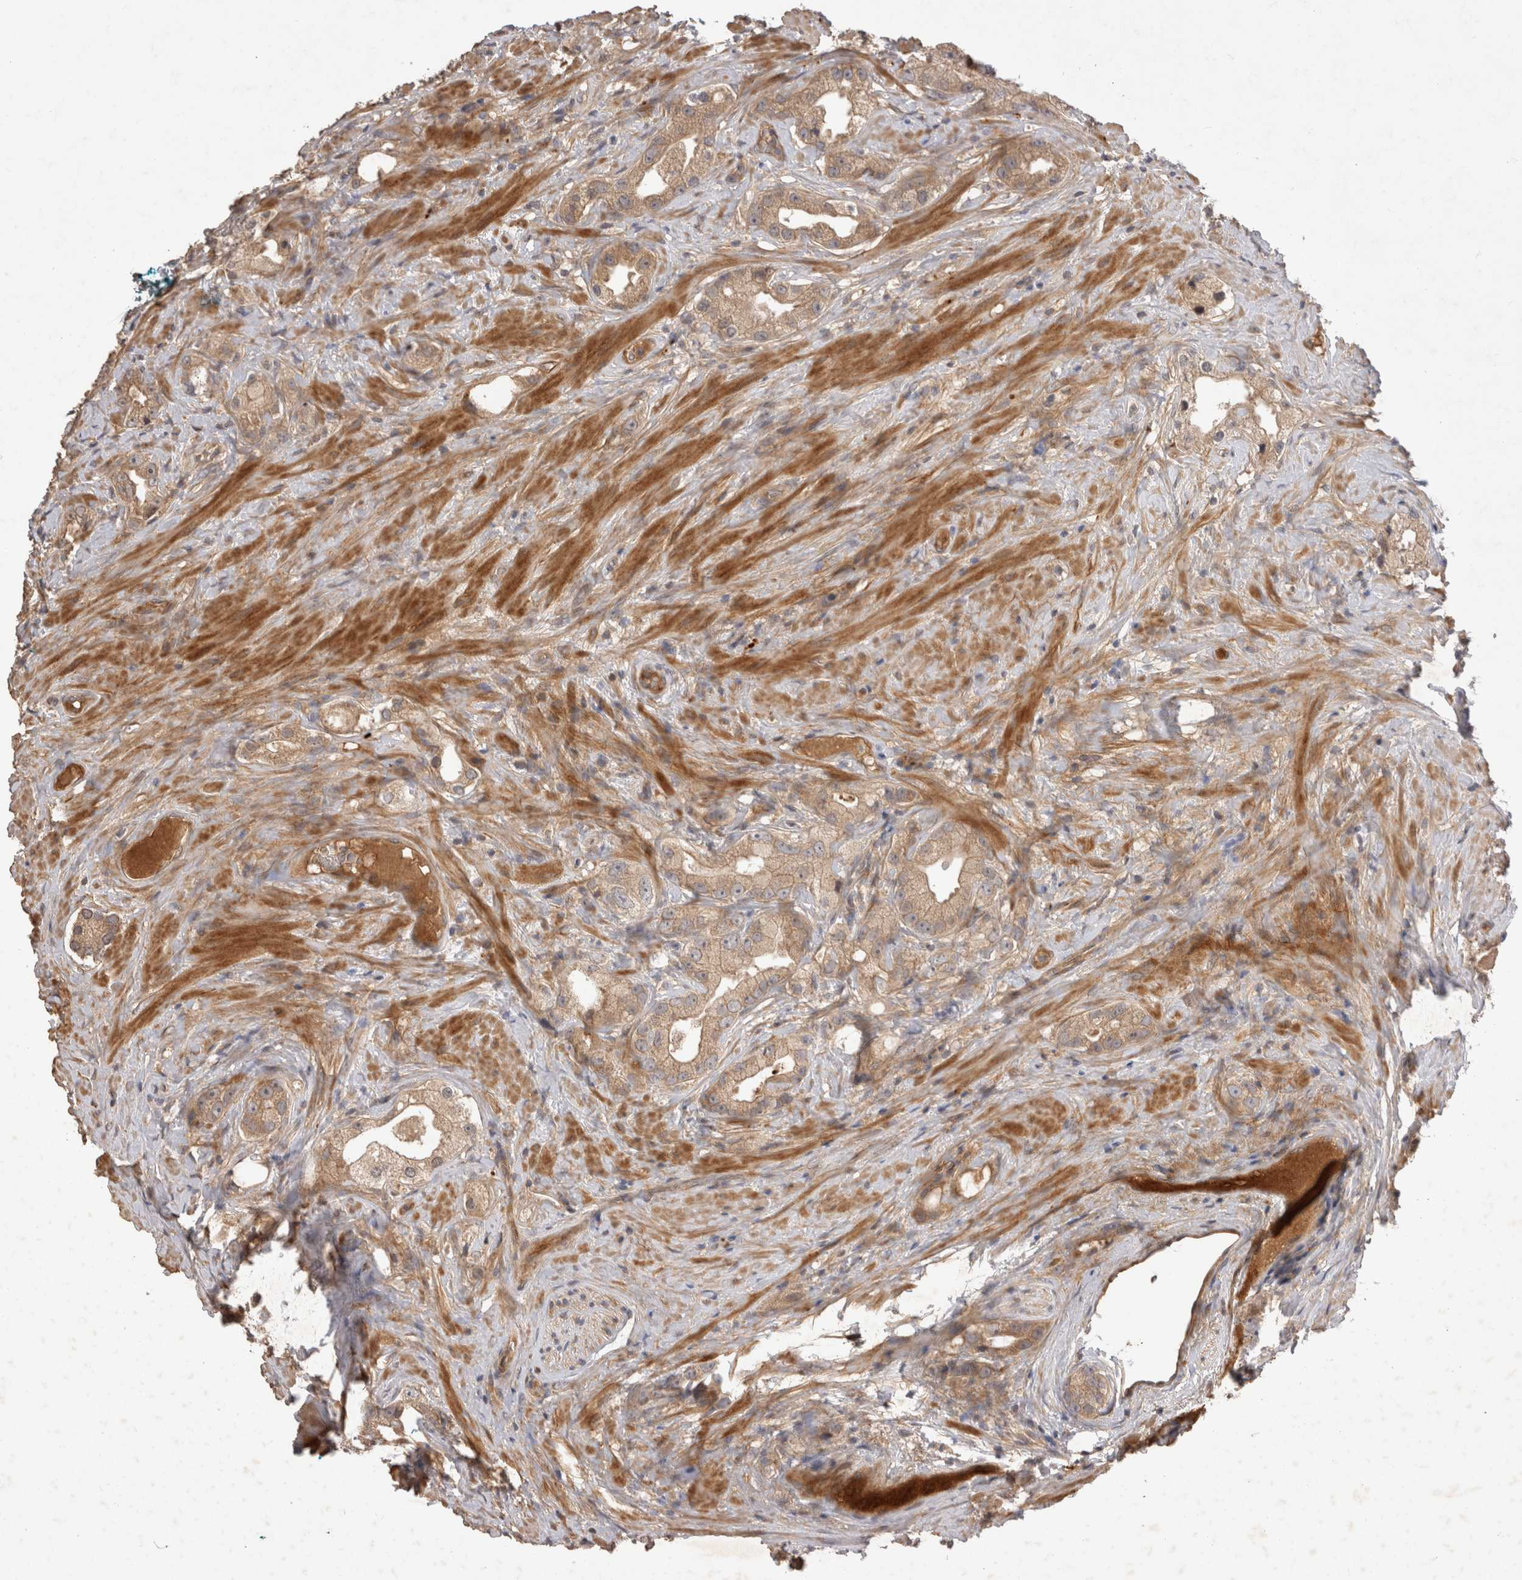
{"staining": {"intensity": "weak", "quantity": ">75%", "location": "cytoplasmic/membranous"}, "tissue": "prostate cancer", "cell_type": "Tumor cells", "image_type": "cancer", "snomed": [{"axis": "morphology", "description": "Adenocarcinoma, High grade"}, {"axis": "topography", "description": "Prostate"}], "caption": "Prostate adenocarcinoma (high-grade) stained with a protein marker displays weak staining in tumor cells.", "gene": "PPP1R42", "patient": {"sex": "male", "age": 63}}